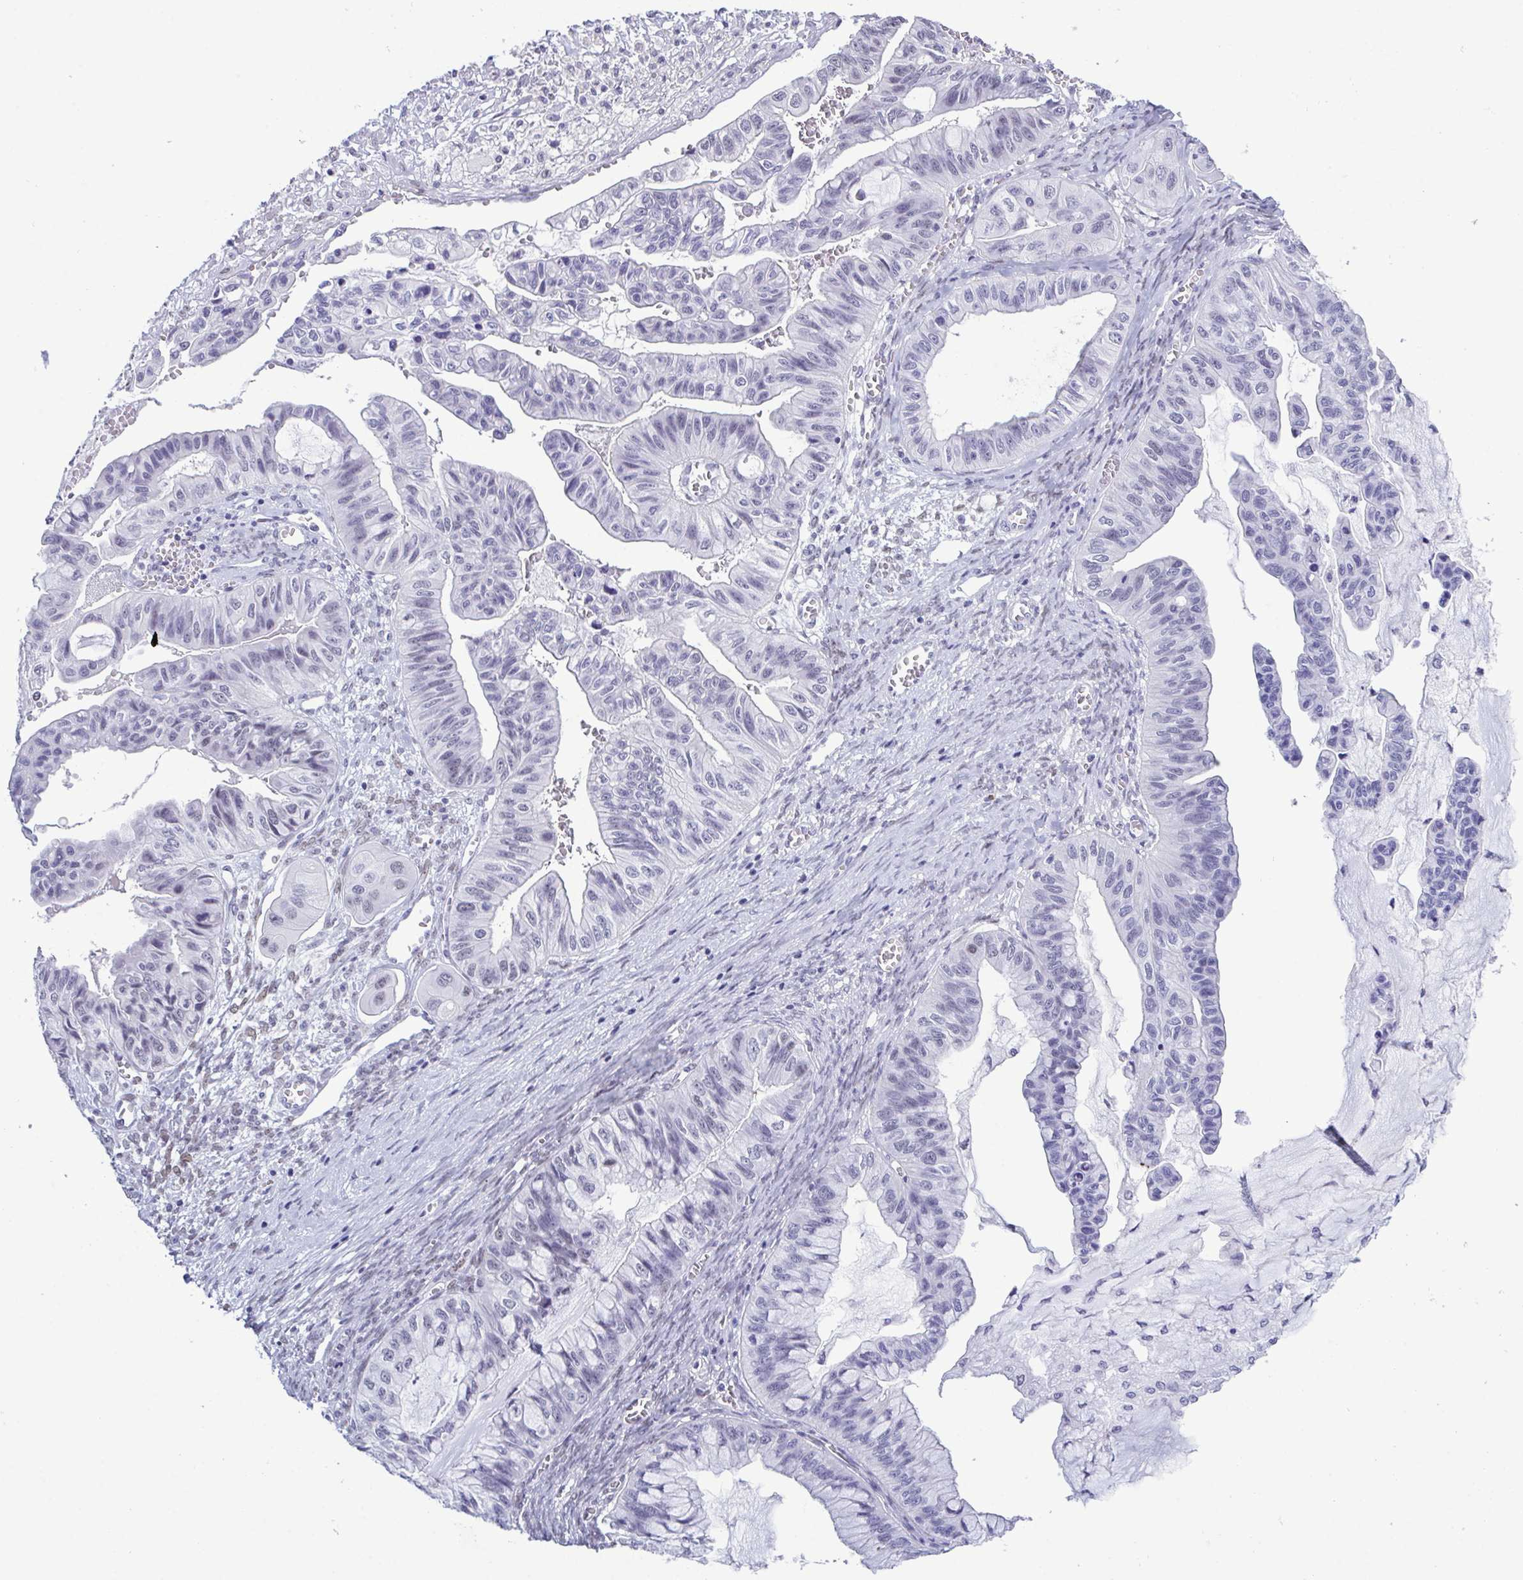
{"staining": {"intensity": "negative", "quantity": "none", "location": "none"}, "tissue": "ovarian cancer", "cell_type": "Tumor cells", "image_type": "cancer", "snomed": [{"axis": "morphology", "description": "Cystadenocarcinoma, mucinous, NOS"}, {"axis": "topography", "description": "Ovary"}], "caption": "Immunohistochemistry micrograph of neoplastic tissue: ovarian mucinous cystadenocarcinoma stained with DAB reveals no significant protein staining in tumor cells. Brightfield microscopy of immunohistochemistry stained with DAB (3,3'-diaminobenzidine) (brown) and hematoxylin (blue), captured at high magnification.", "gene": "SUGP2", "patient": {"sex": "female", "age": 72}}